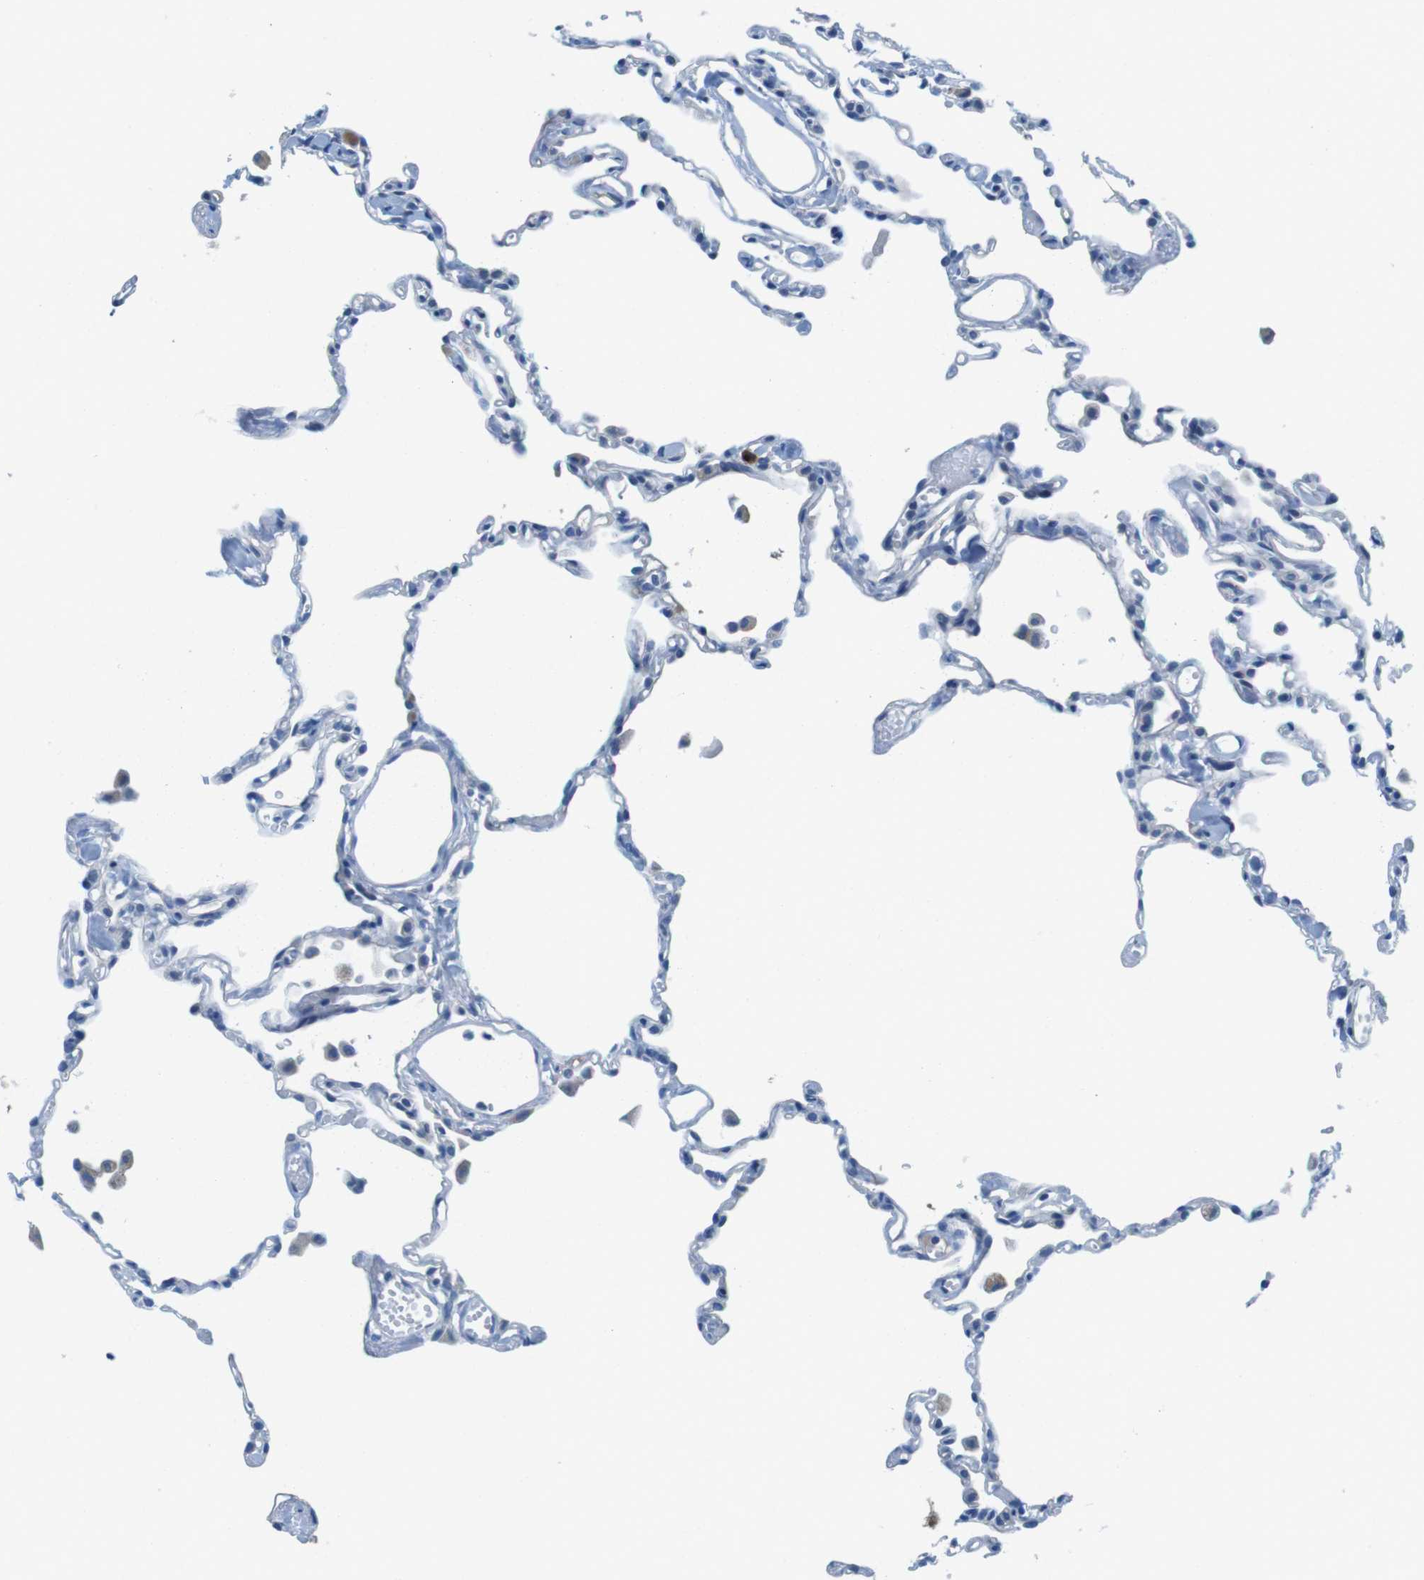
{"staining": {"intensity": "negative", "quantity": "none", "location": "none"}, "tissue": "lung", "cell_type": "Alveolar cells", "image_type": "normal", "snomed": [{"axis": "morphology", "description": "Normal tissue, NOS"}, {"axis": "topography", "description": "Lung"}], "caption": "Immunohistochemistry (IHC) of benign human lung demonstrates no staining in alveolar cells.", "gene": "SLC35A3", "patient": {"sex": "female", "age": 49}}